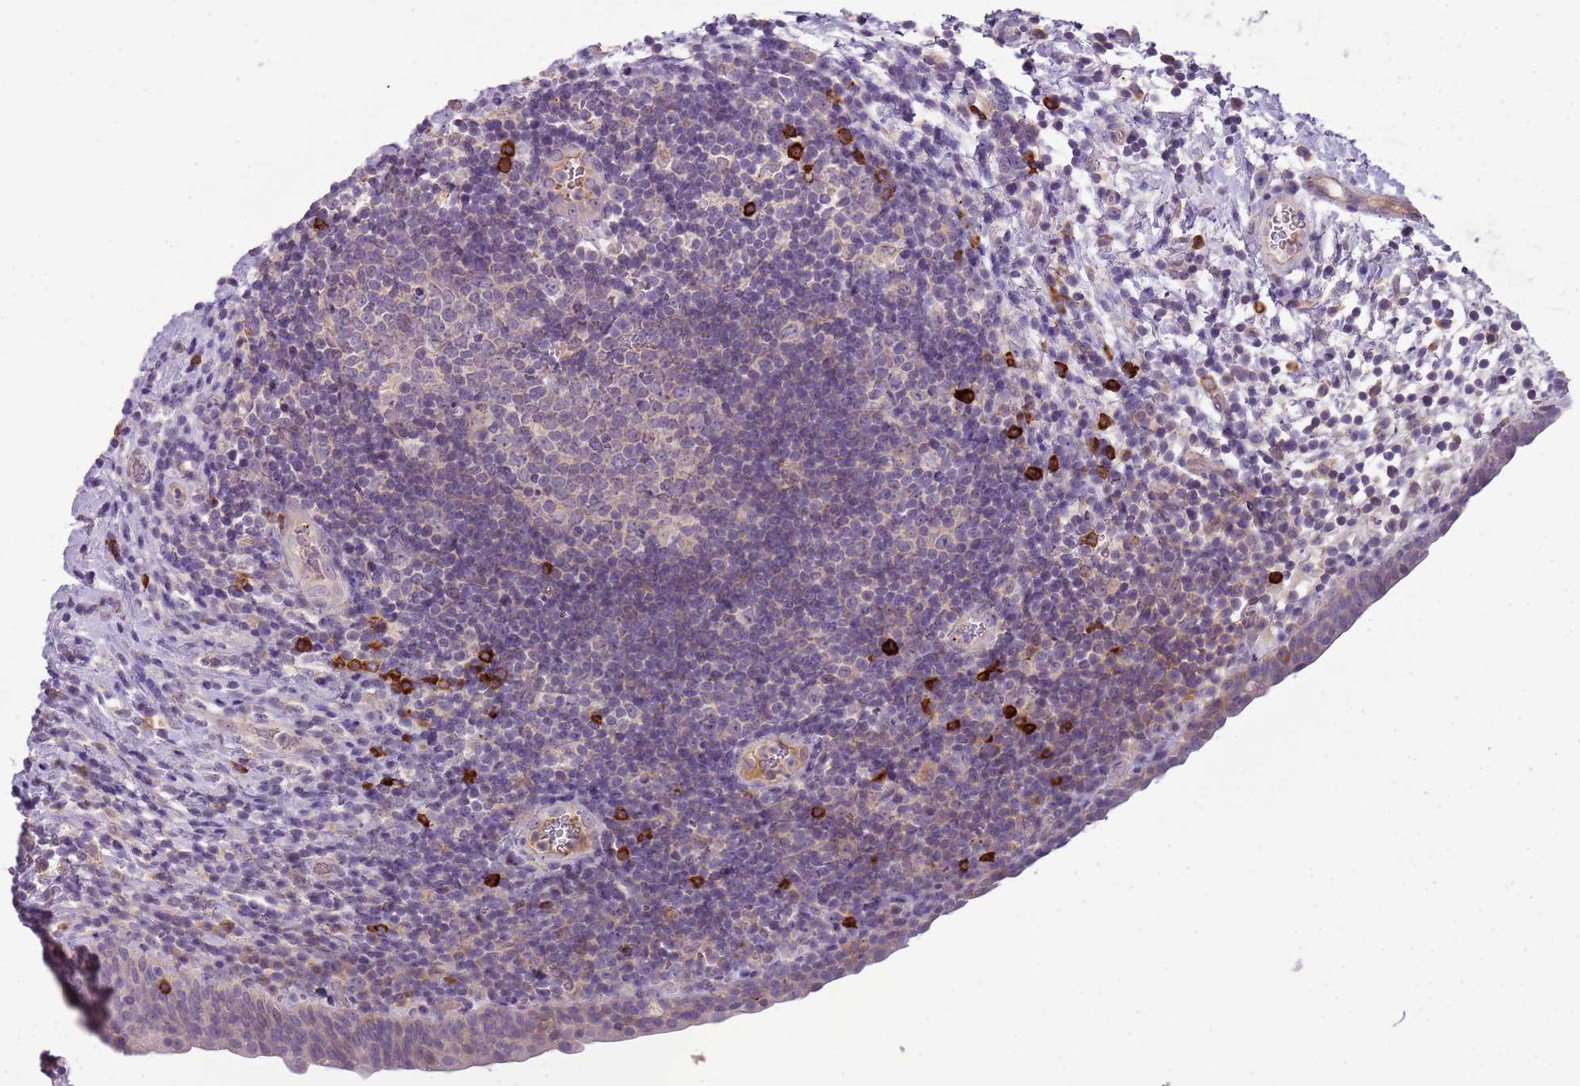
{"staining": {"intensity": "weak", "quantity": "<25%", "location": "nuclear"}, "tissue": "urinary bladder", "cell_type": "Urothelial cells", "image_type": "normal", "snomed": [{"axis": "morphology", "description": "Normal tissue, NOS"}, {"axis": "topography", "description": "Urinary bladder"}], "caption": "This is an immunohistochemistry (IHC) histopathology image of normal human urinary bladder. There is no positivity in urothelial cells.", "gene": "SCAMP5", "patient": {"sex": "male", "age": 83}}